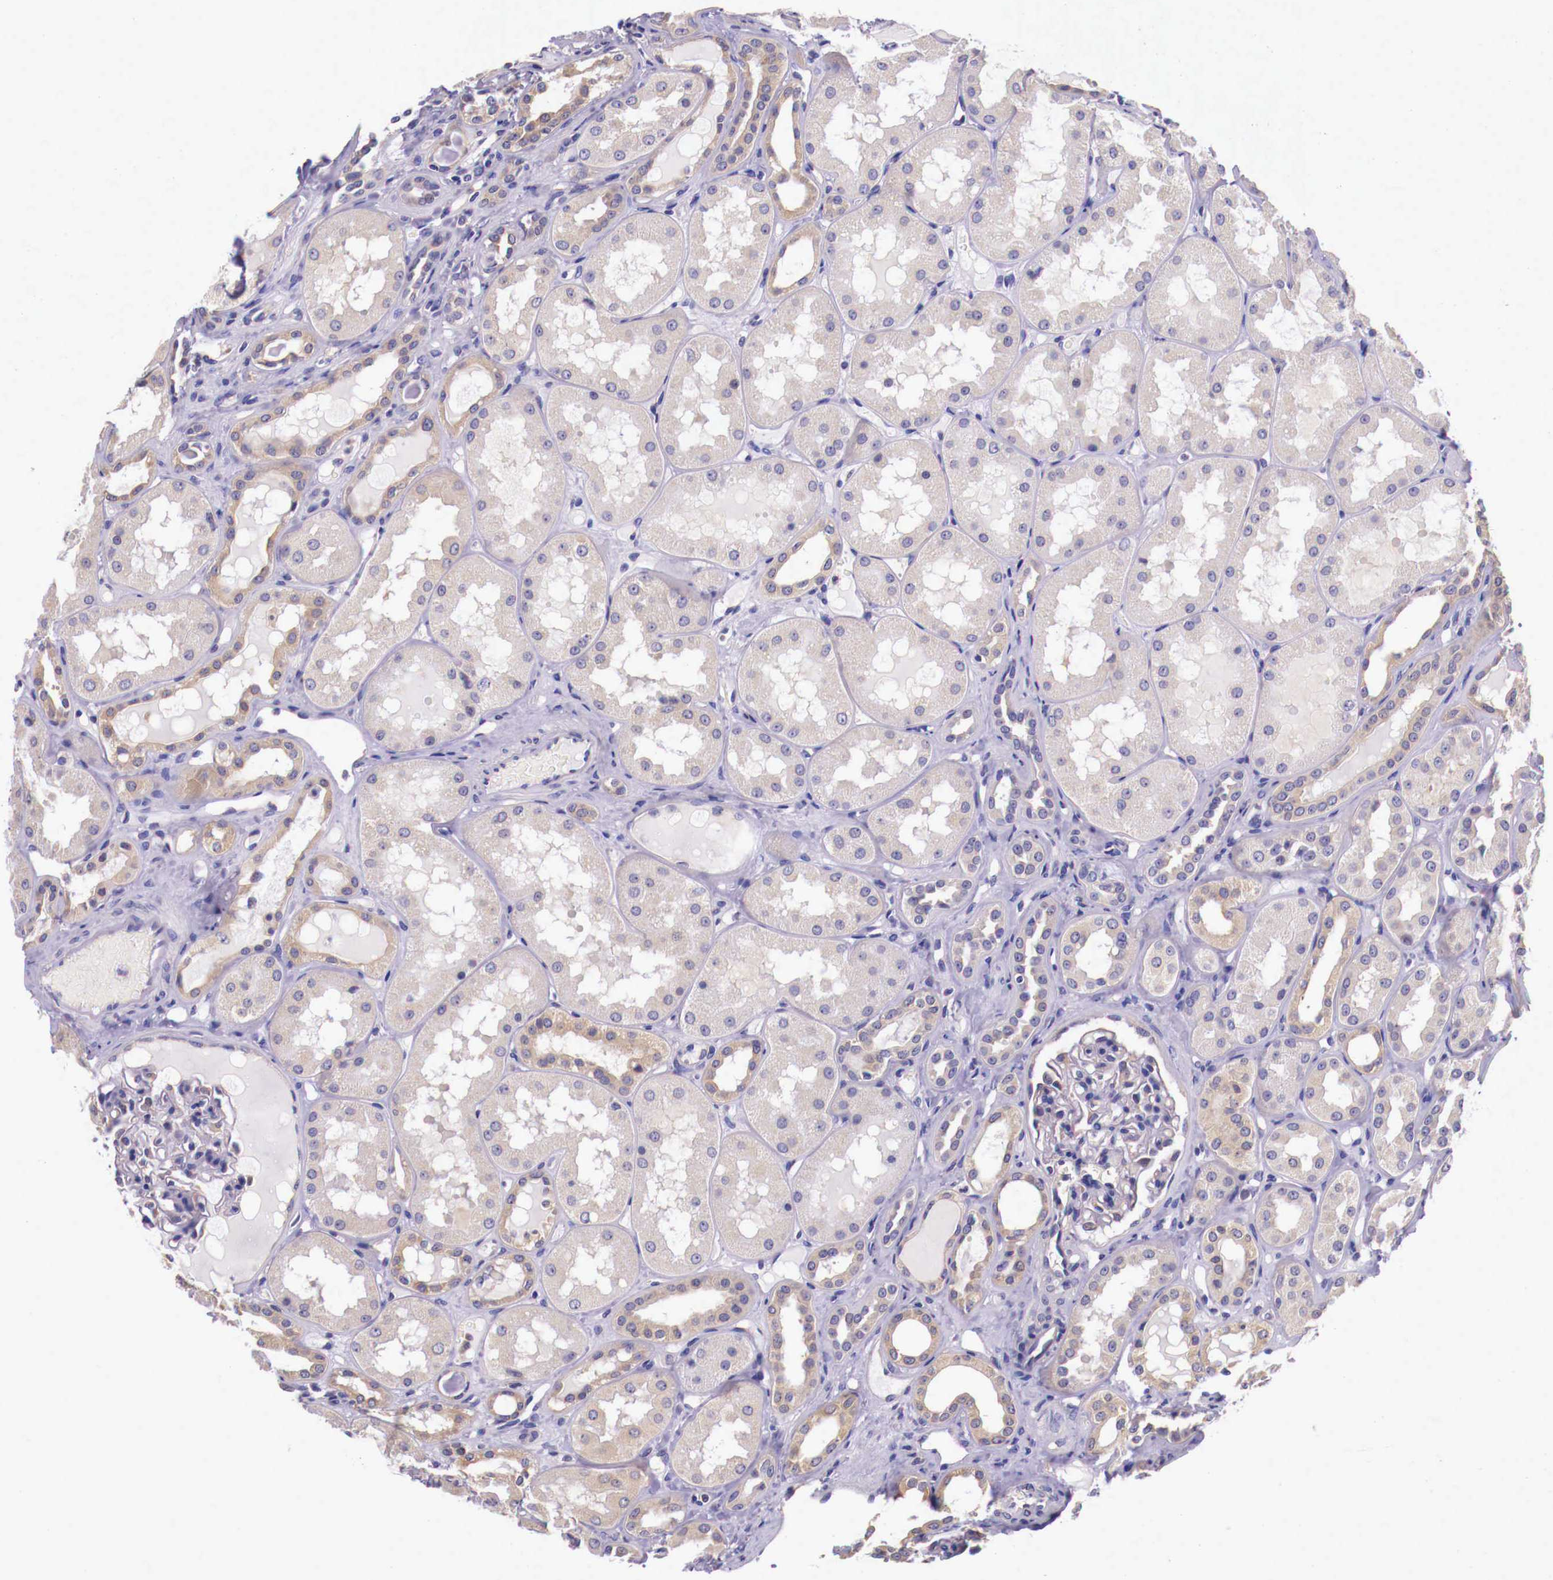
{"staining": {"intensity": "negative", "quantity": "none", "location": "none"}, "tissue": "kidney", "cell_type": "Cells in glomeruli", "image_type": "normal", "snomed": [{"axis": "morphology", "description": "Normal tissue, NOS"}, {"axis": "topography", "description": "Kidney"}], "caption": "Human kidney stained for a protein using IHC displays no positivity in cells in glomeruli.", "gene": "GRIPAP1", "patient": {"sex": "male", "age": 36}}